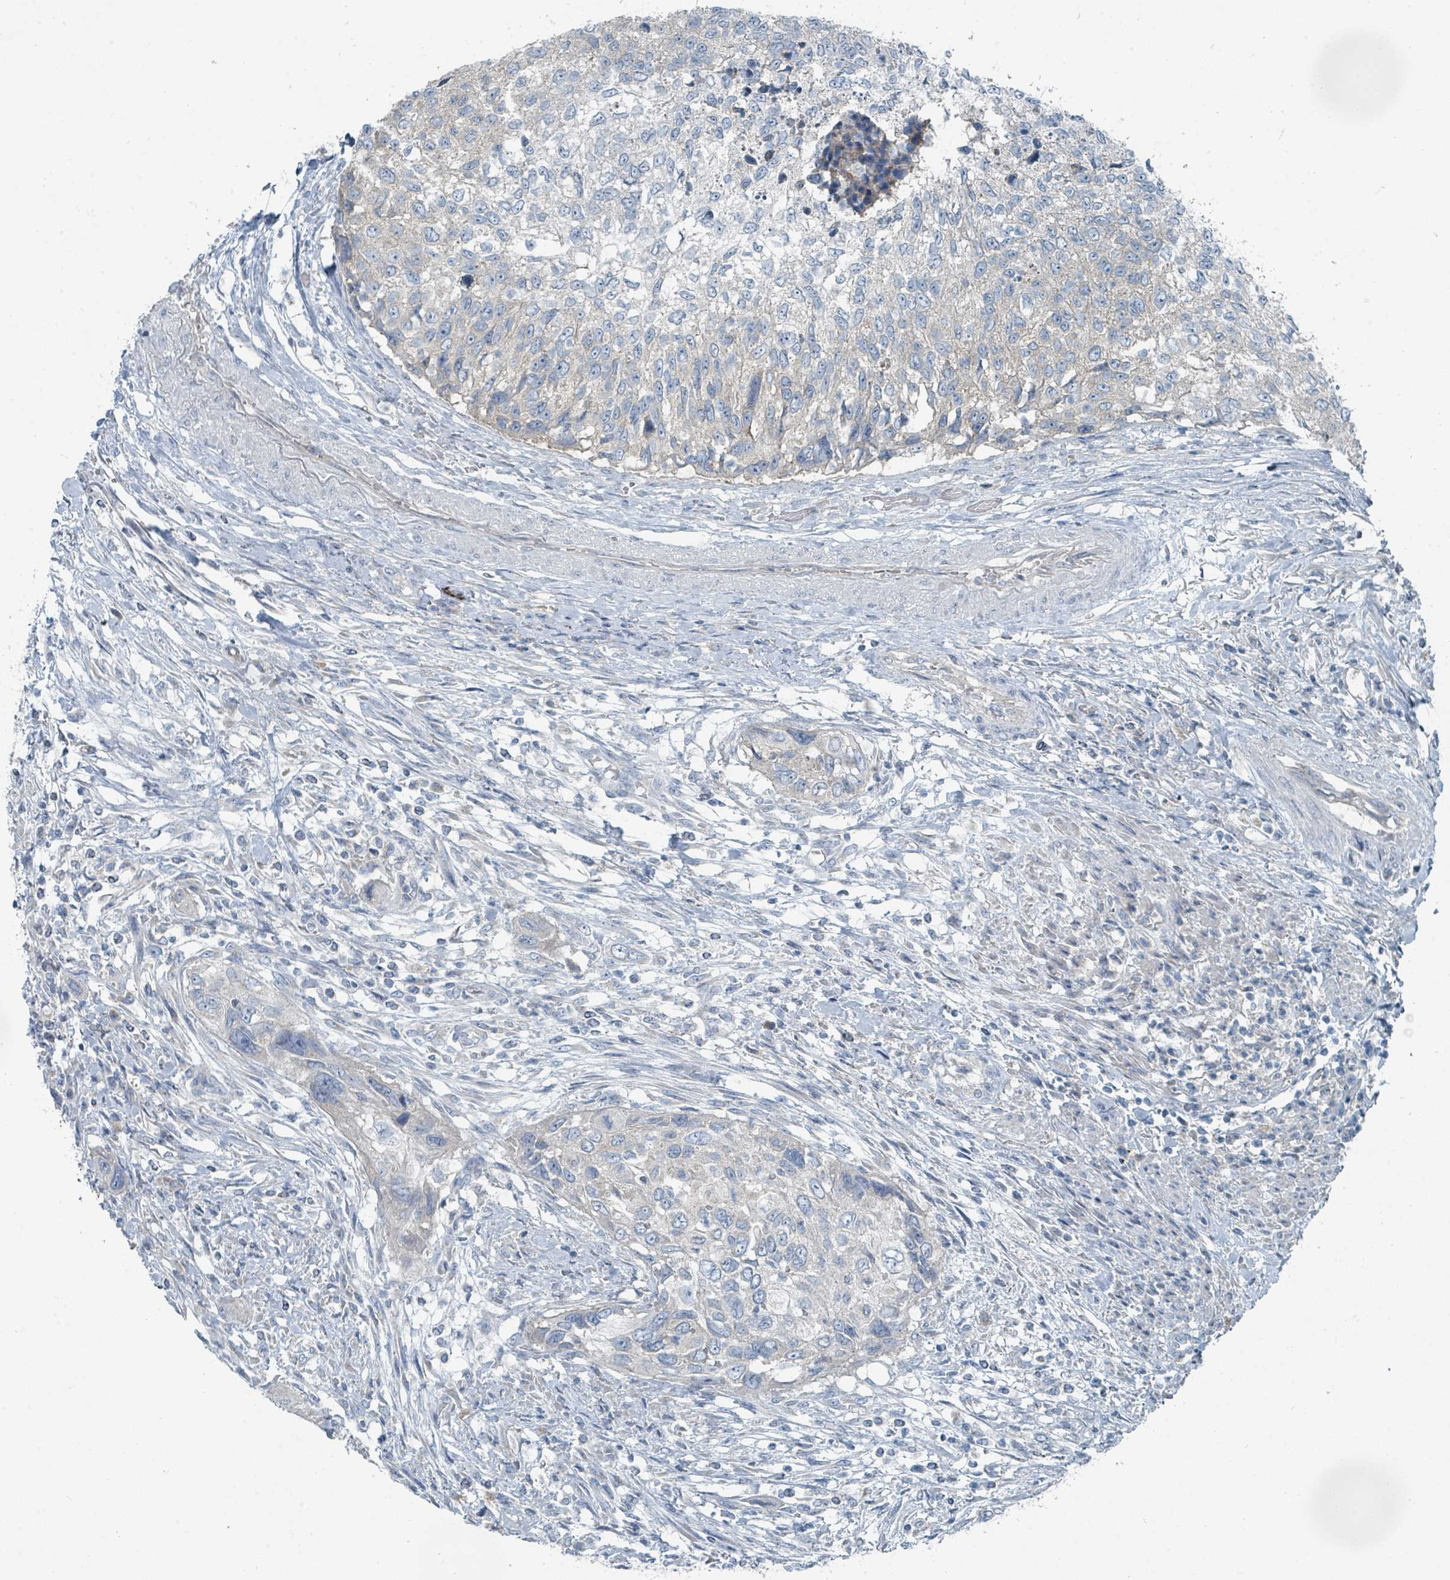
{"staining": {"intensity": "negative", "quantity": "none", "location": "none"}, "tissue": "urothelial cancer", "cell_type": "Tumor cells", "image_type": "cancer", "snomed": [{"axis": "morphology", "description": "Urothelial carcinoma, High grade"}, {"axis": "topography", "description": "Urinary bladder"}], "caption": "Histopathology image shows no significant protein staining in tumor cells of urothelial carcinoma (high-grade).", "gene": "RASA4", "patient": {"sex": "female", "age": 60}}